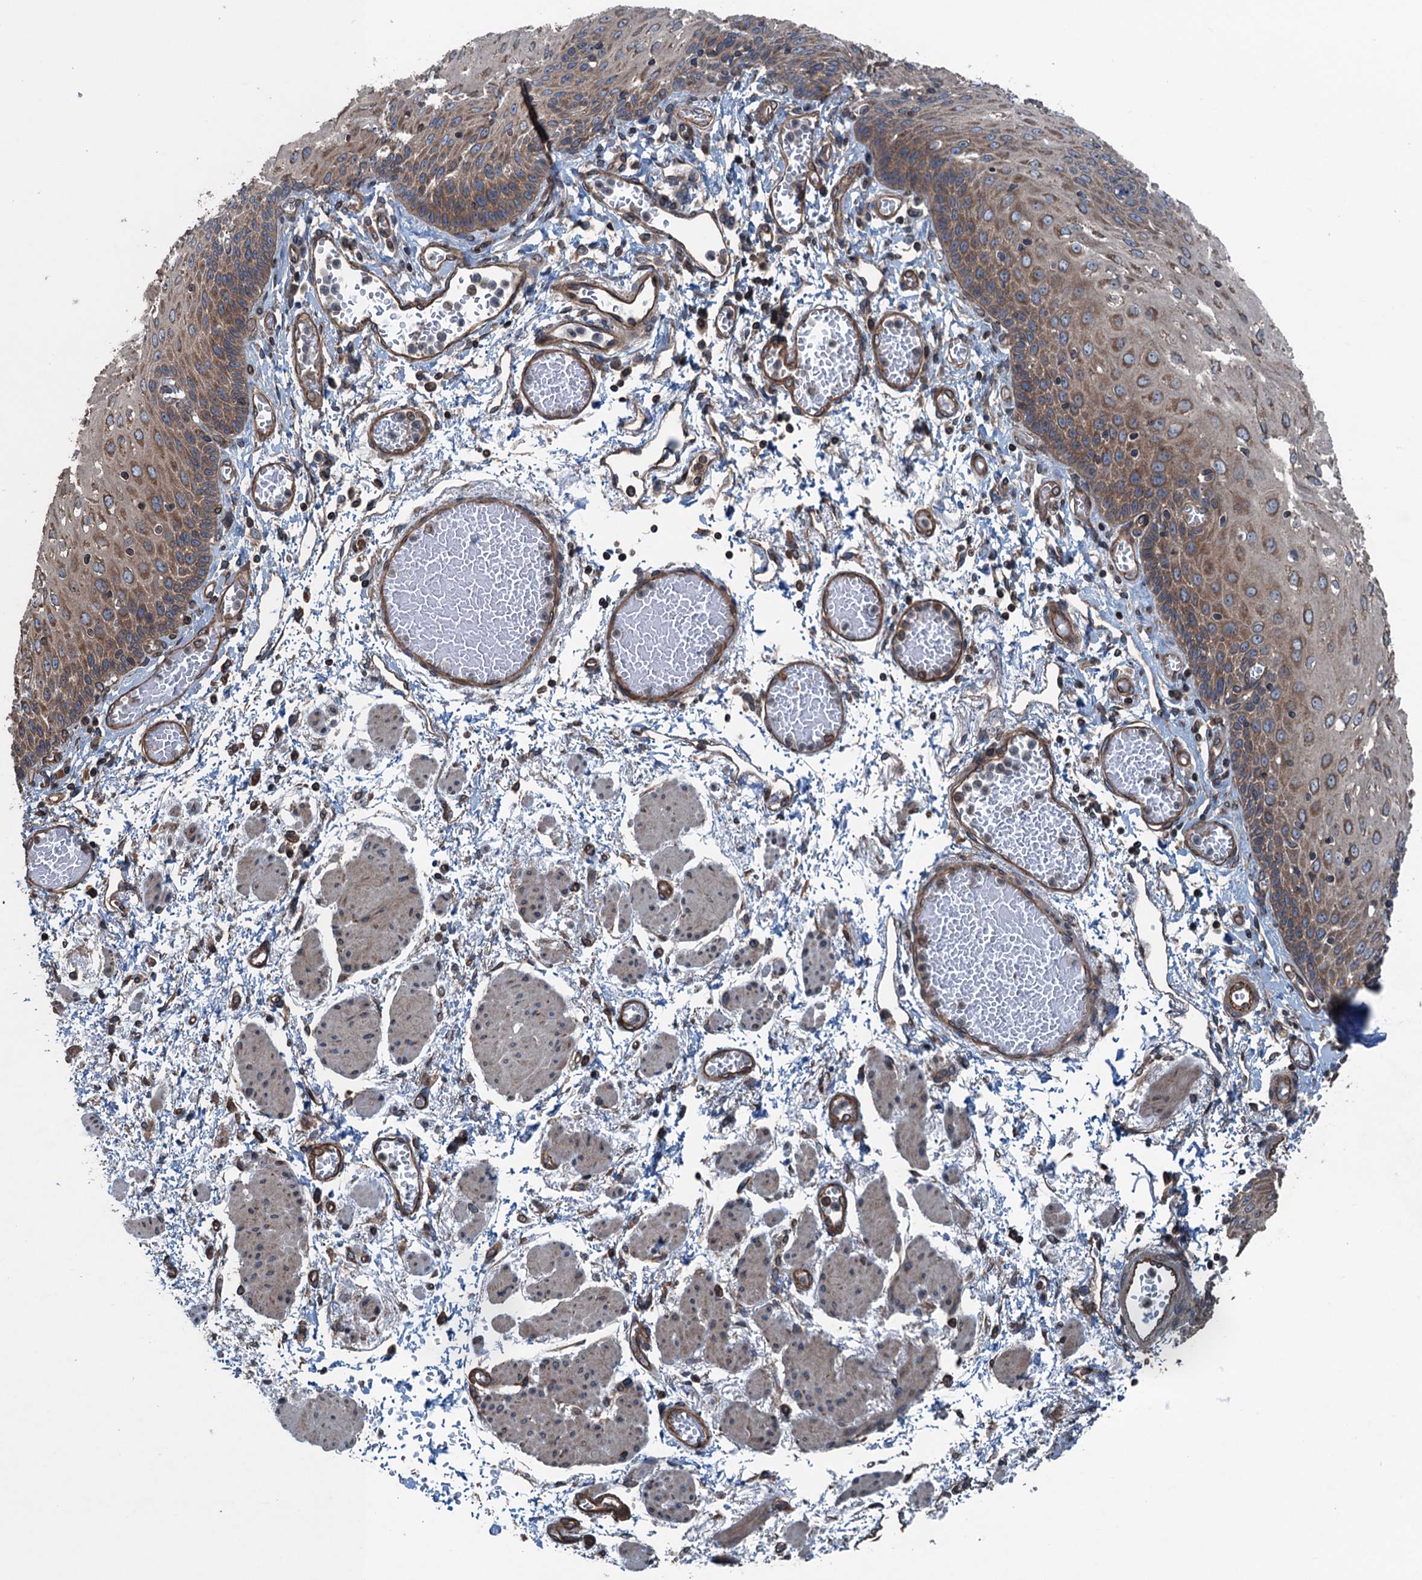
{"staining": {"intensity": "moderate", "quantity": ">75%", "location": "cytoplasmic/membranous"}, "tissue": "esophagus", "cell_type": "Squamous epithelial cells", "image_type": "normal", "snomed": [{"axis": "morphology", "description": "Normal tissue, NOS"}, {"axis": "topography", "description": "Esophagus"}], "caption": "Immunohistochemistry of benign human esophagus exhibits medium levels of moderate cytoplasmic/membranous expression in approximately >75% of squamous epithelial cells.", "gene": "TRAPPC8", "patient": {"sex": "male", "age": 81}}